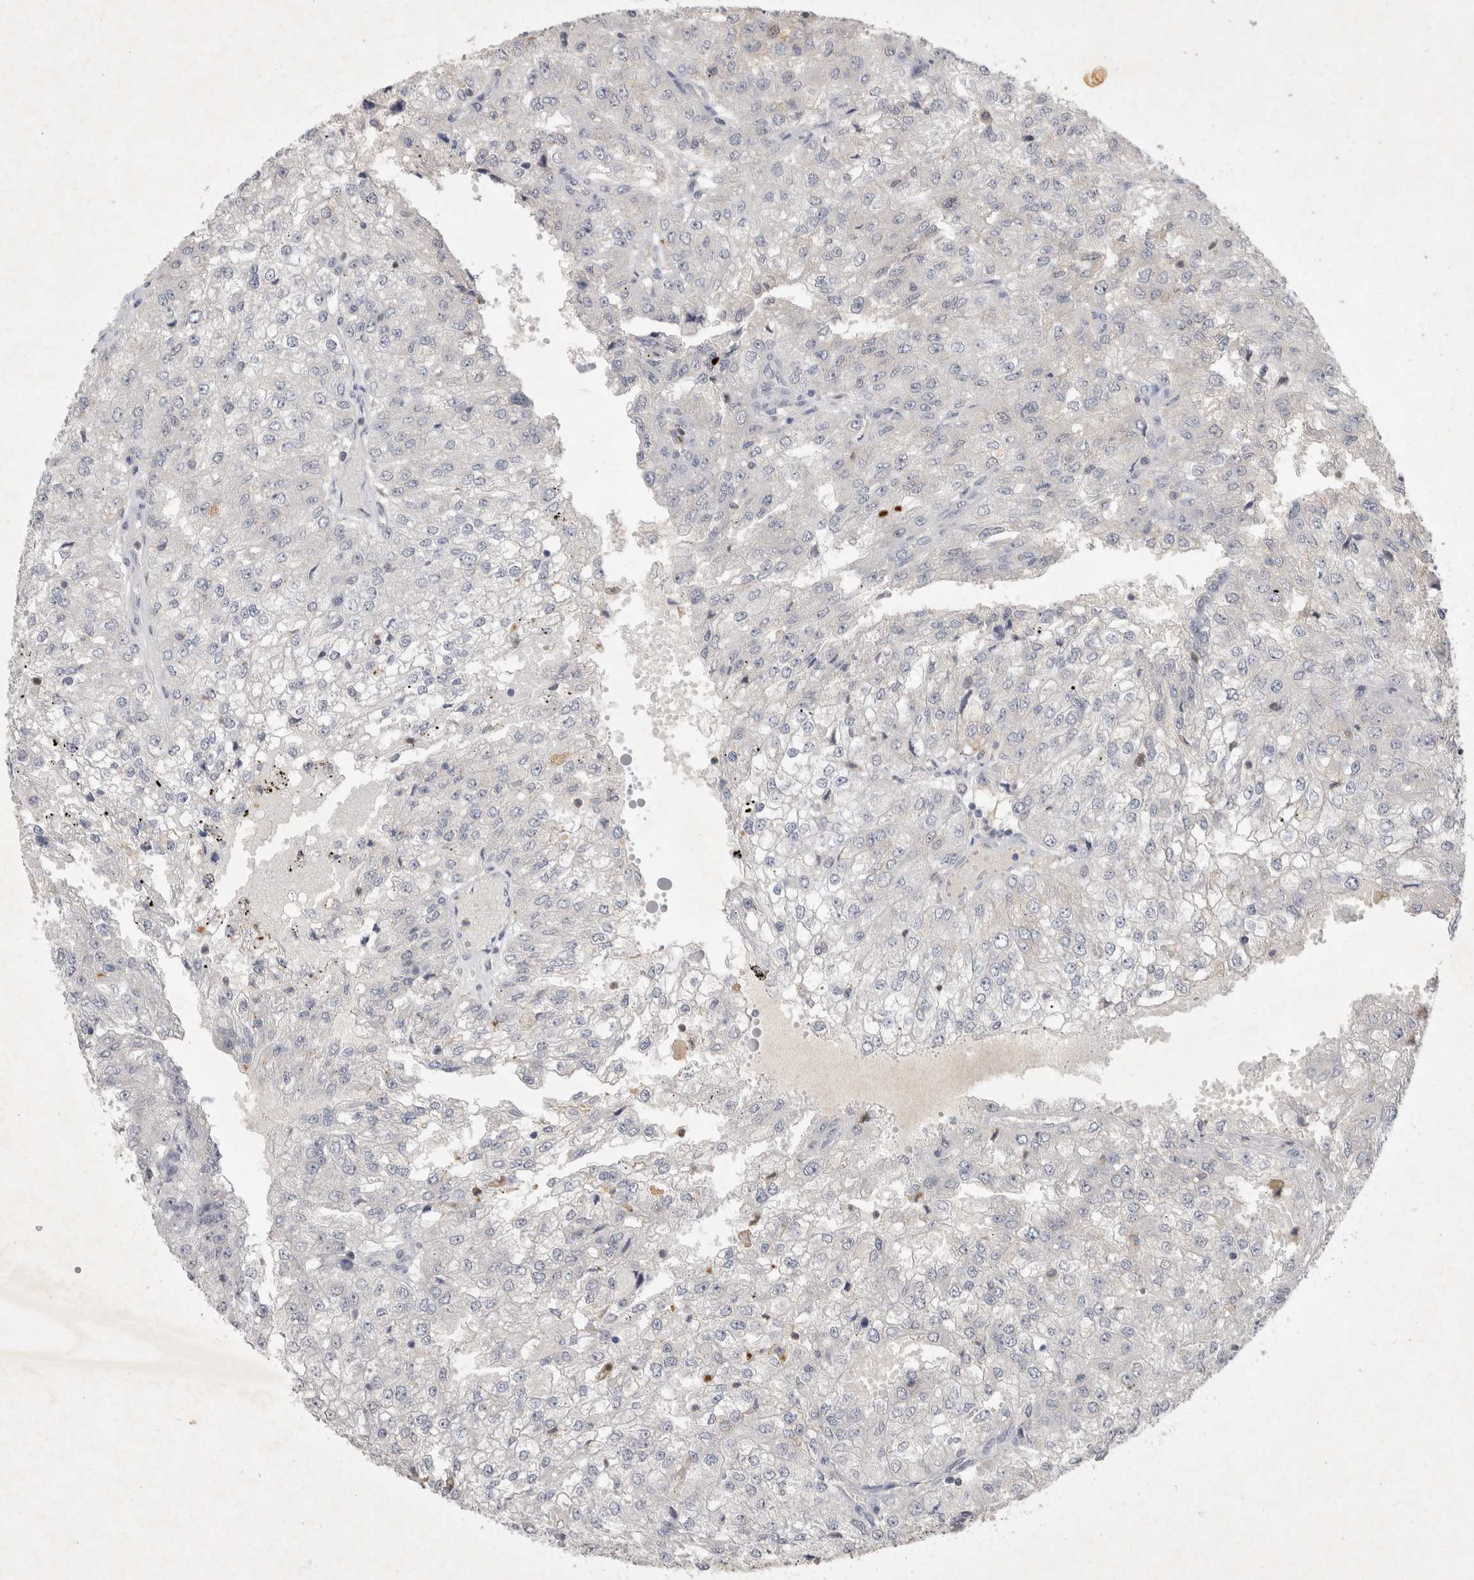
{"staining": {"intensity": "negative", "quantity": "none", "location": "none"}, "tissue": "renal cancer", "cell_type": "Tumor cells", "image_type": "cancer", "snomed": [{"axis": "morphology", "description": "Adenocarcinoma, NOS"}, {"axis": "topography", "description": "Kidney"}], "caption": "The micrograph exhibits no staining of tumor cells in renal cancer (adenocarcinoma).", "gene": "XRCC5", "patient": {"sex": "female", "age": 54}}